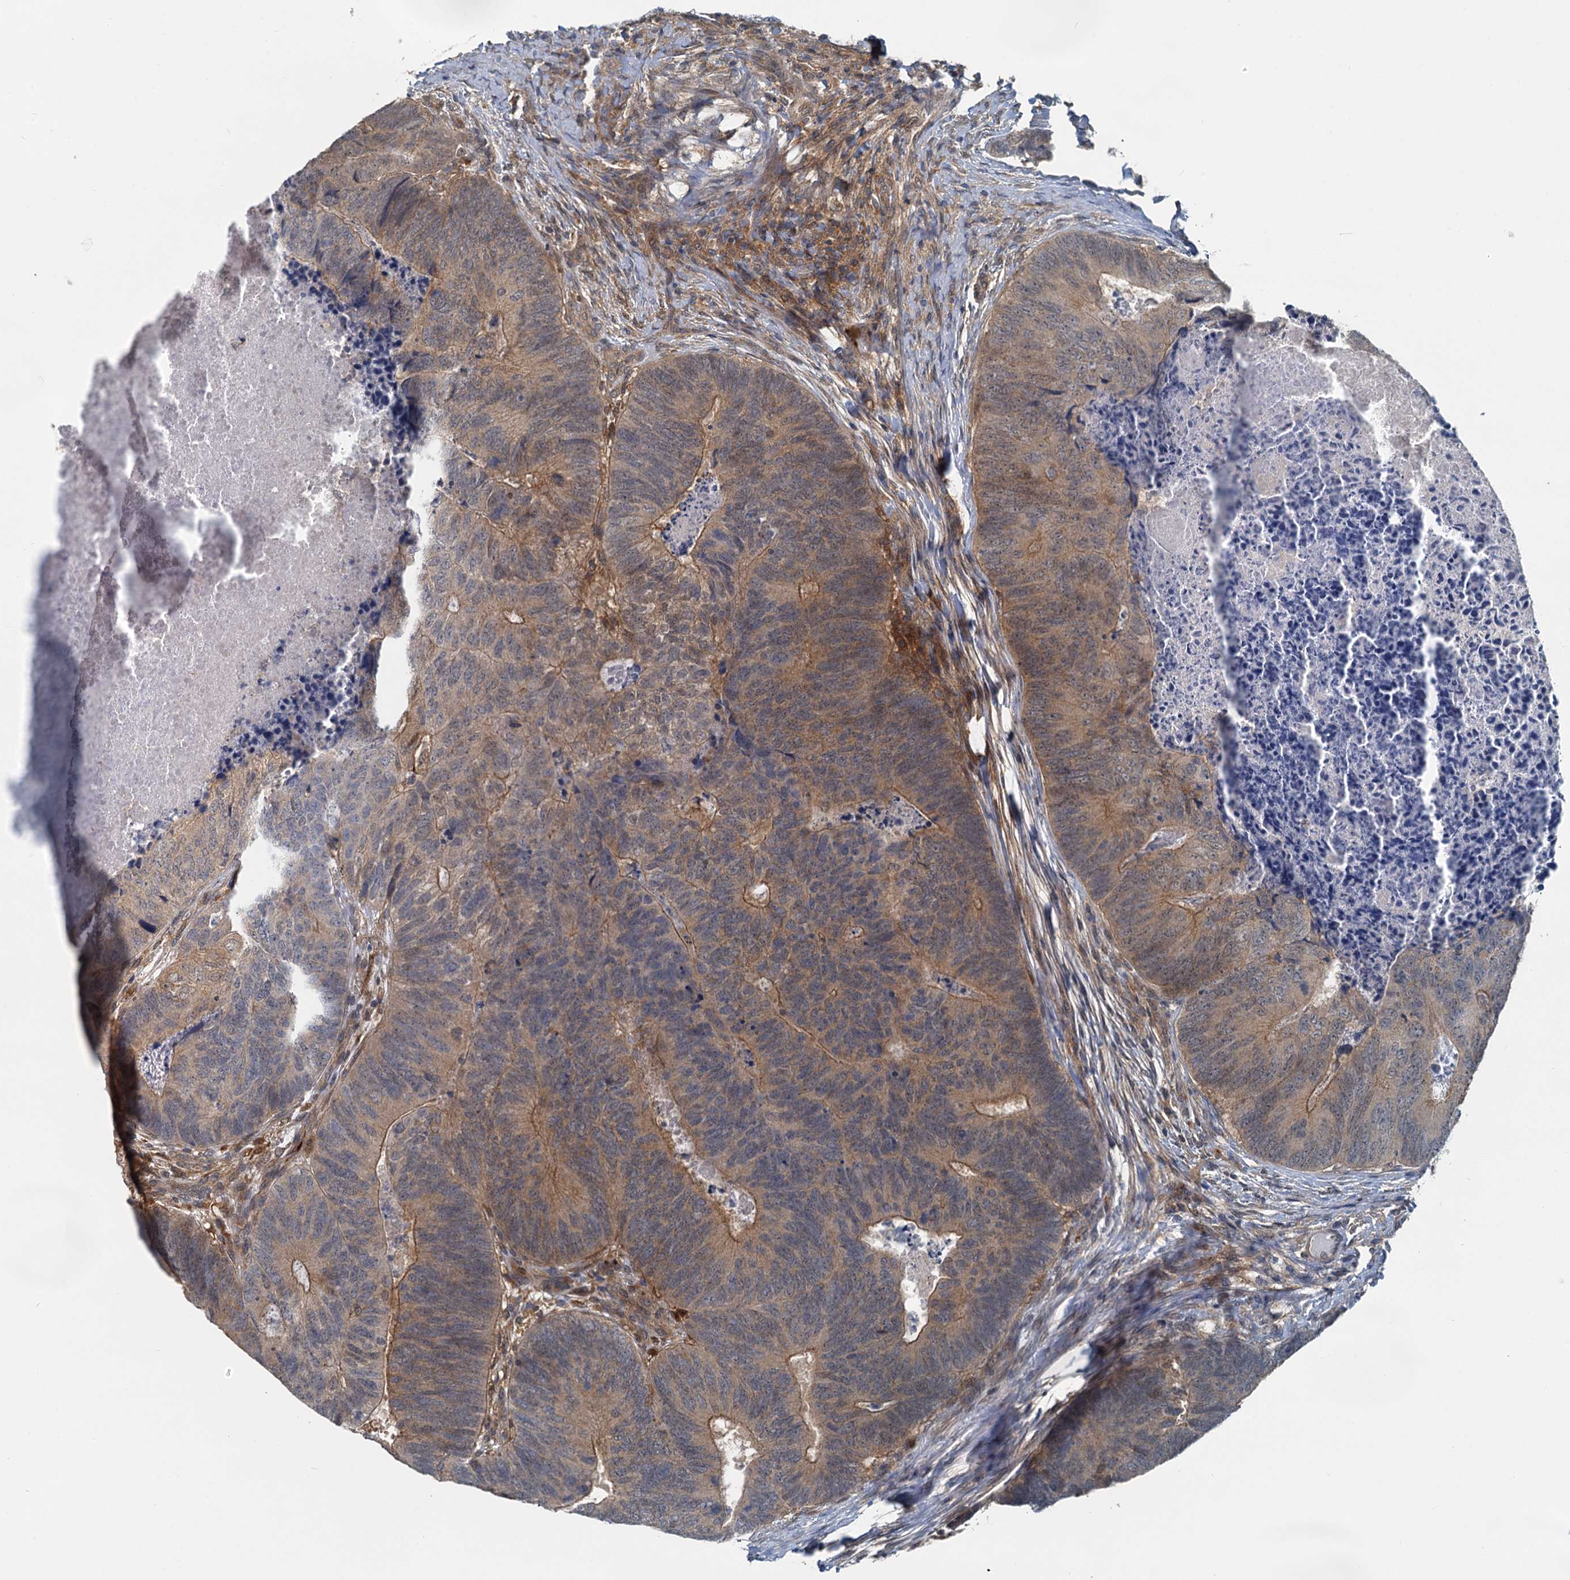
{"staining": {"intensity": "moderate", "quantity": ">75%", "location": "cytoplasmic/membranous"}, "tissue": "colorectal cancer", "cell_type": "Tumor cells", "image_type": "cancer", "snomed": [{"axis": "morphology", "description": "Adenocarcinoma, NOS"}, {"axis": "topography", "description": "Colon"}], "caption": "Immunohistochemical staining of human colorectal cancer (adenocarcinoma) shows moderate cytoplasmic/membranous protein staining in about >75% of tumor cells. (Brightfield microscopy of DAB IHC at high magnification).", "gene": "GCLM", "patient": {"sex": "female", "age": 67}}